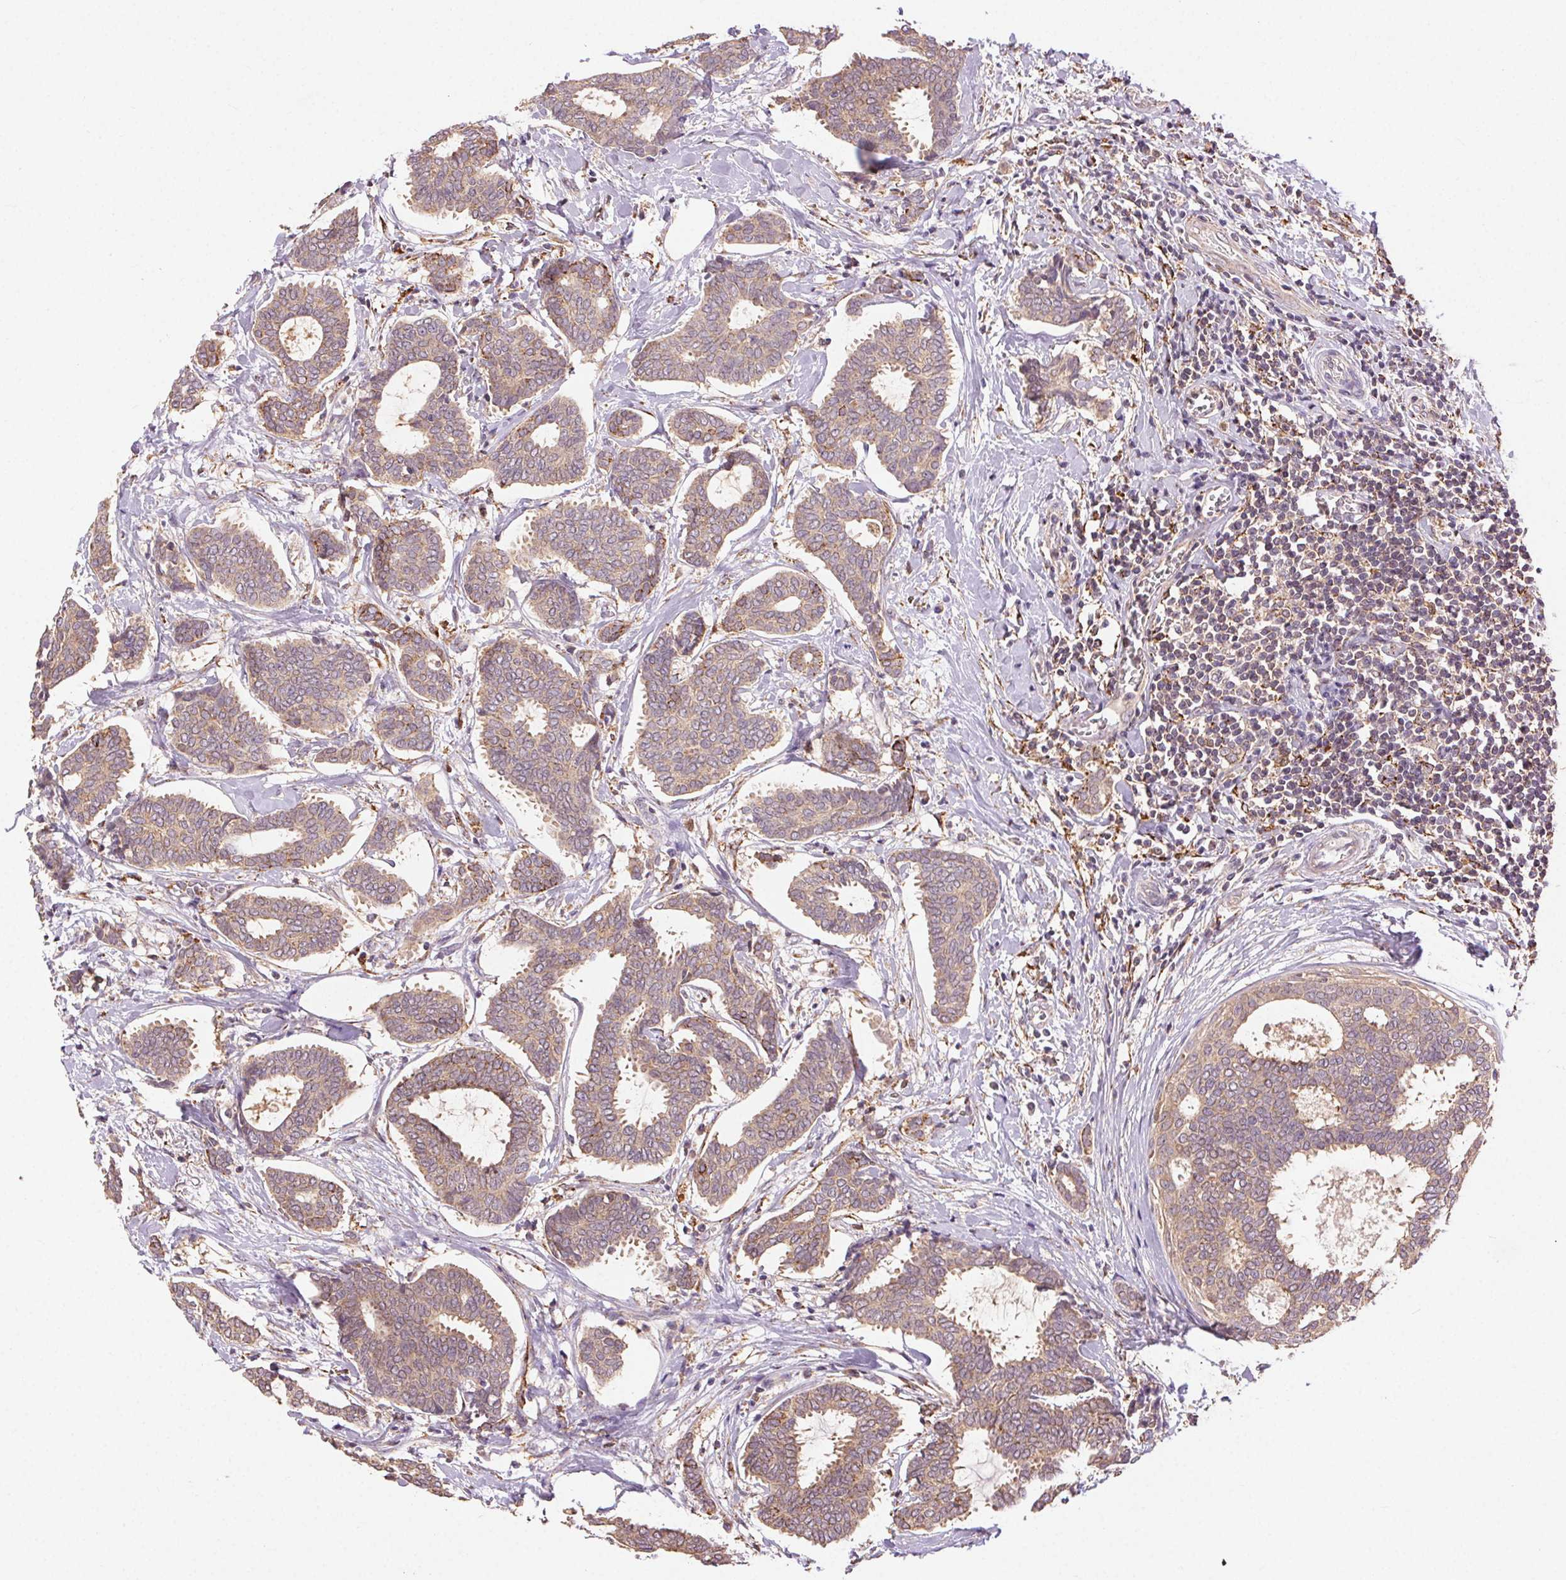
{"staining": {"intensity": "weak", "quantity": ">75%", "location": "cytoplasmic/membranous"}, "tissue": "breast cancer", "cell_type": "Tumor cells", "image_type": "cancer", "snomed": [{"axis": "morphology", "description": "Intraductal carcinoma, in situ"}, {"axis": "morphology", "description": "Duct carcinoma"}, {"axis": "morphology", "description": "Lobular carcinoma, in situ"}, {"axis": "topography", "description": "Breast"}], "caption": "An image of breast infiltrating ductal carcinoma stained for a protein exhibits weak cytoplasmic/membranous brown staining in tumor cells.", "gene": "FNBP1L", "patient": {"sex": "female", "age": 44}}